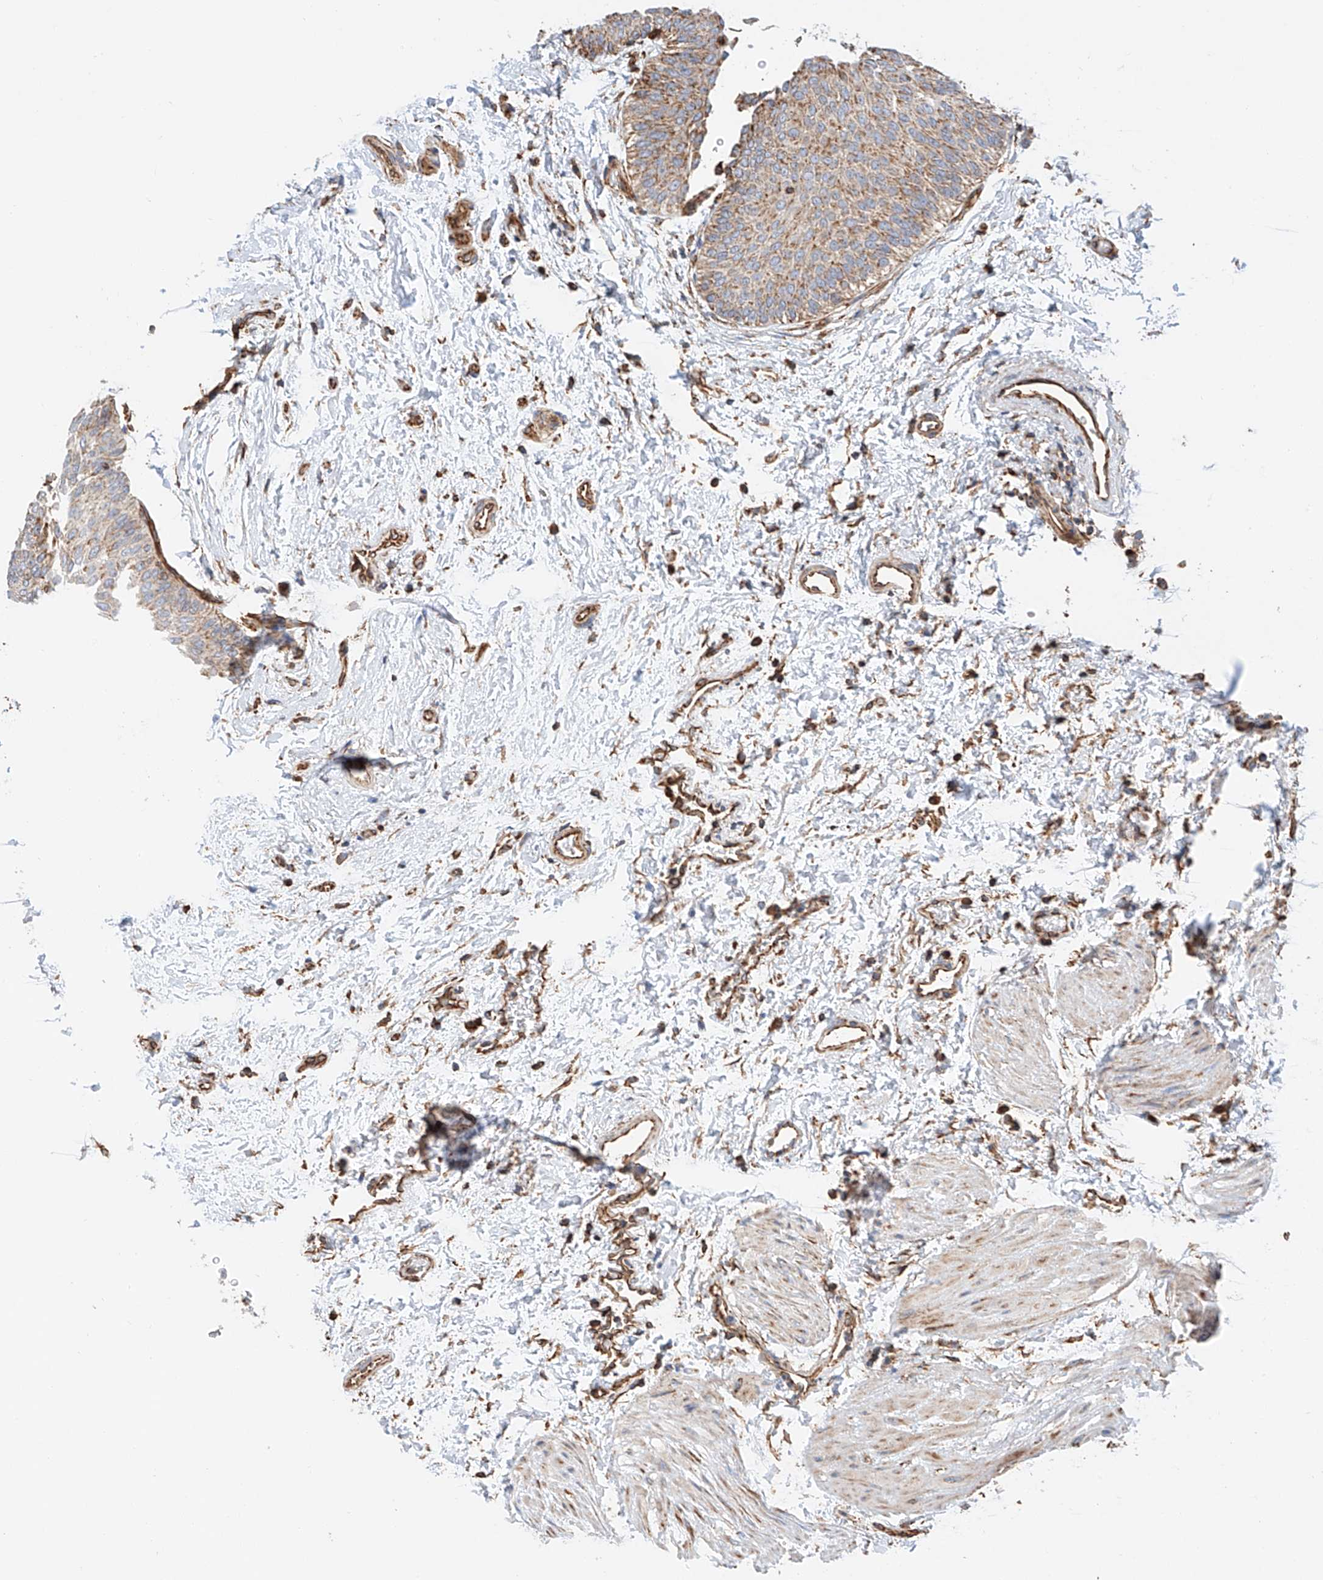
{"staining": {"intensity": "weak", "quantity": ">75%", "location": "cytoplasmic/membranous"}, "tissue": "urothelial cancer", "cell_type": "Tumor cells", "image_type": "cancer", "snomed": [{"axis": "morphology", "description": "Urothelial carcinoma, Low grade"}, {"axis": "topography", "description": "Urinary bladder"}], "caption": "IHC of human urothelial carcinoma (low-grade) reveals low levels of weak cytoplasmic/membranous staining in approximately >75% of tumor cells.", "gene": "NDUFV3", "patient": {"sex": "female", "age": 60}}